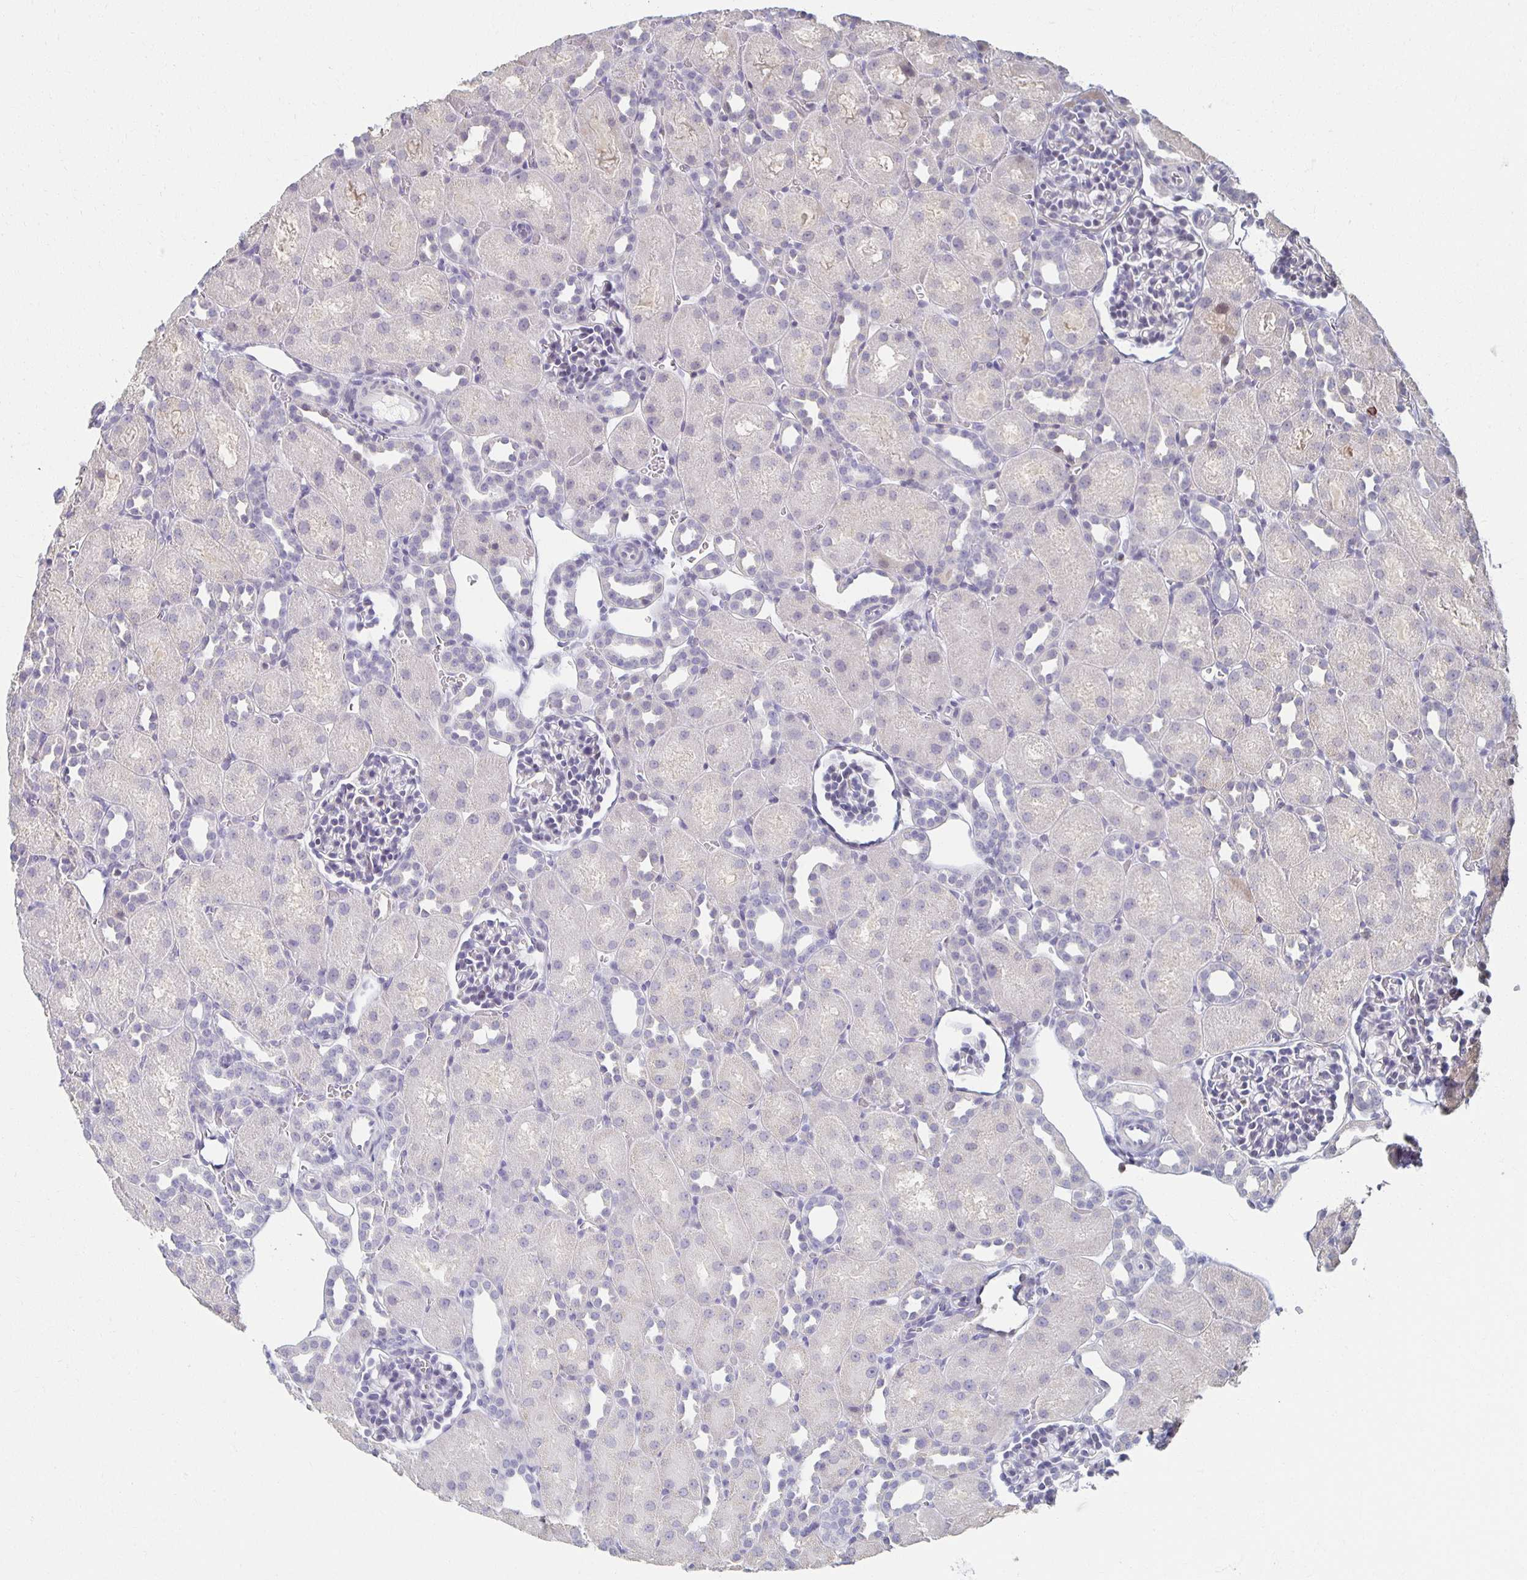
{"staining": {"intensity": "negative", "quantity": "none", "location": "none"}, "tissue": "kidney", "cell_type": "Cells in glomeruli", "image_type": "normal", "snomed": [{"axis": "morphology", "description": "Normal tissue, NOS"}, {"axis": "topography", "description": "Kidney"}], "caption": "Kidney stained for a protein using IHC shows no positivity cells in glomeruli.", "gene": "ZNF692", "patient": {"sex": "male", "age": 1}}